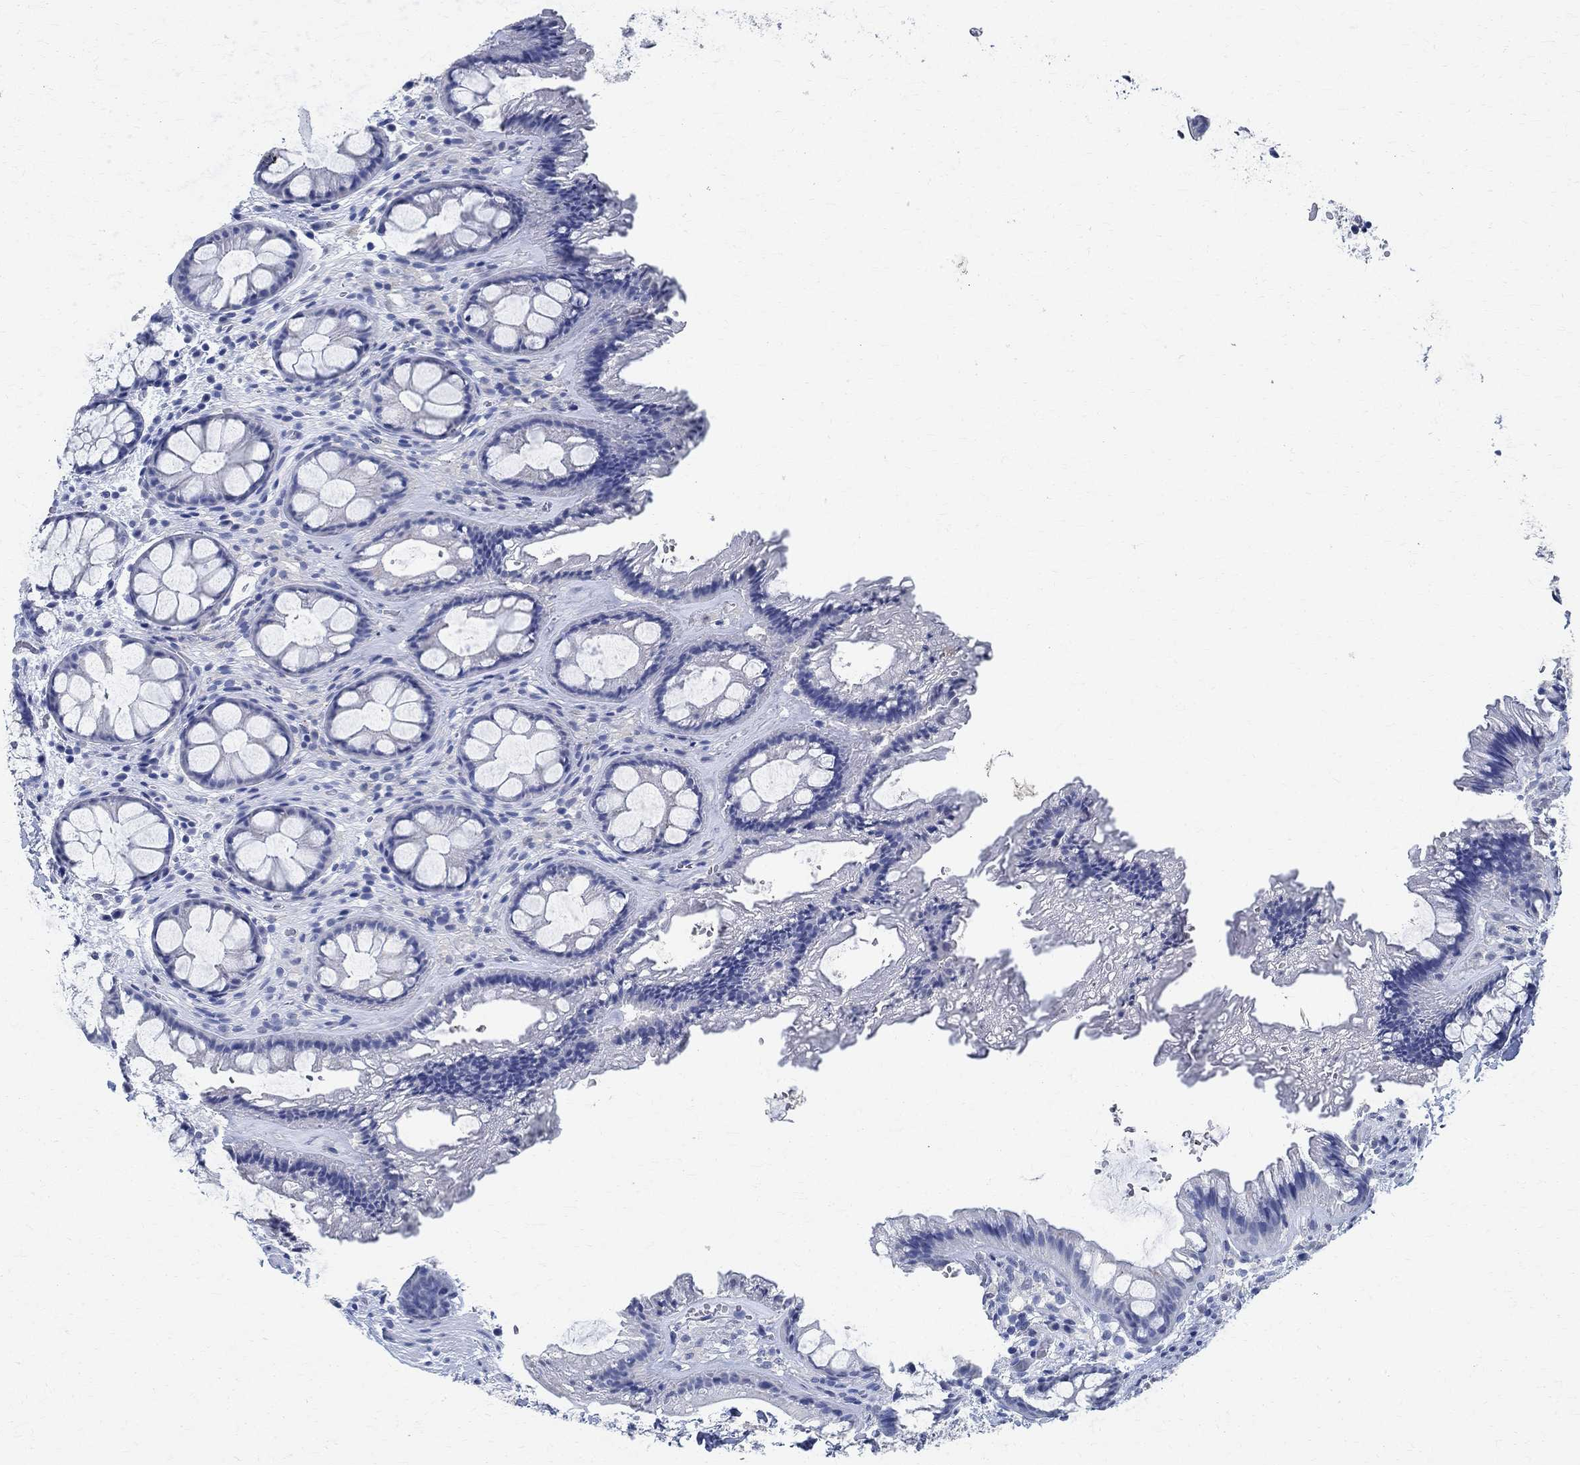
{"staining": {"intensity": "negative", "quantity": "none", "location": "none"}, "tissue": "rectum", "cell_type": "Glandular cells", "image_type": "normal", "snomed": [{"axis": "morphology", "description": "Normal tissue, NOS"}, {"axis": "topography", "description": "Rectum"}], "caption": "Human rectum stained for a protein using IHC demonstrates no staining in glandular cells.", "gene": "TMEM221", "patient": {"sex": "female", "age": 62}}